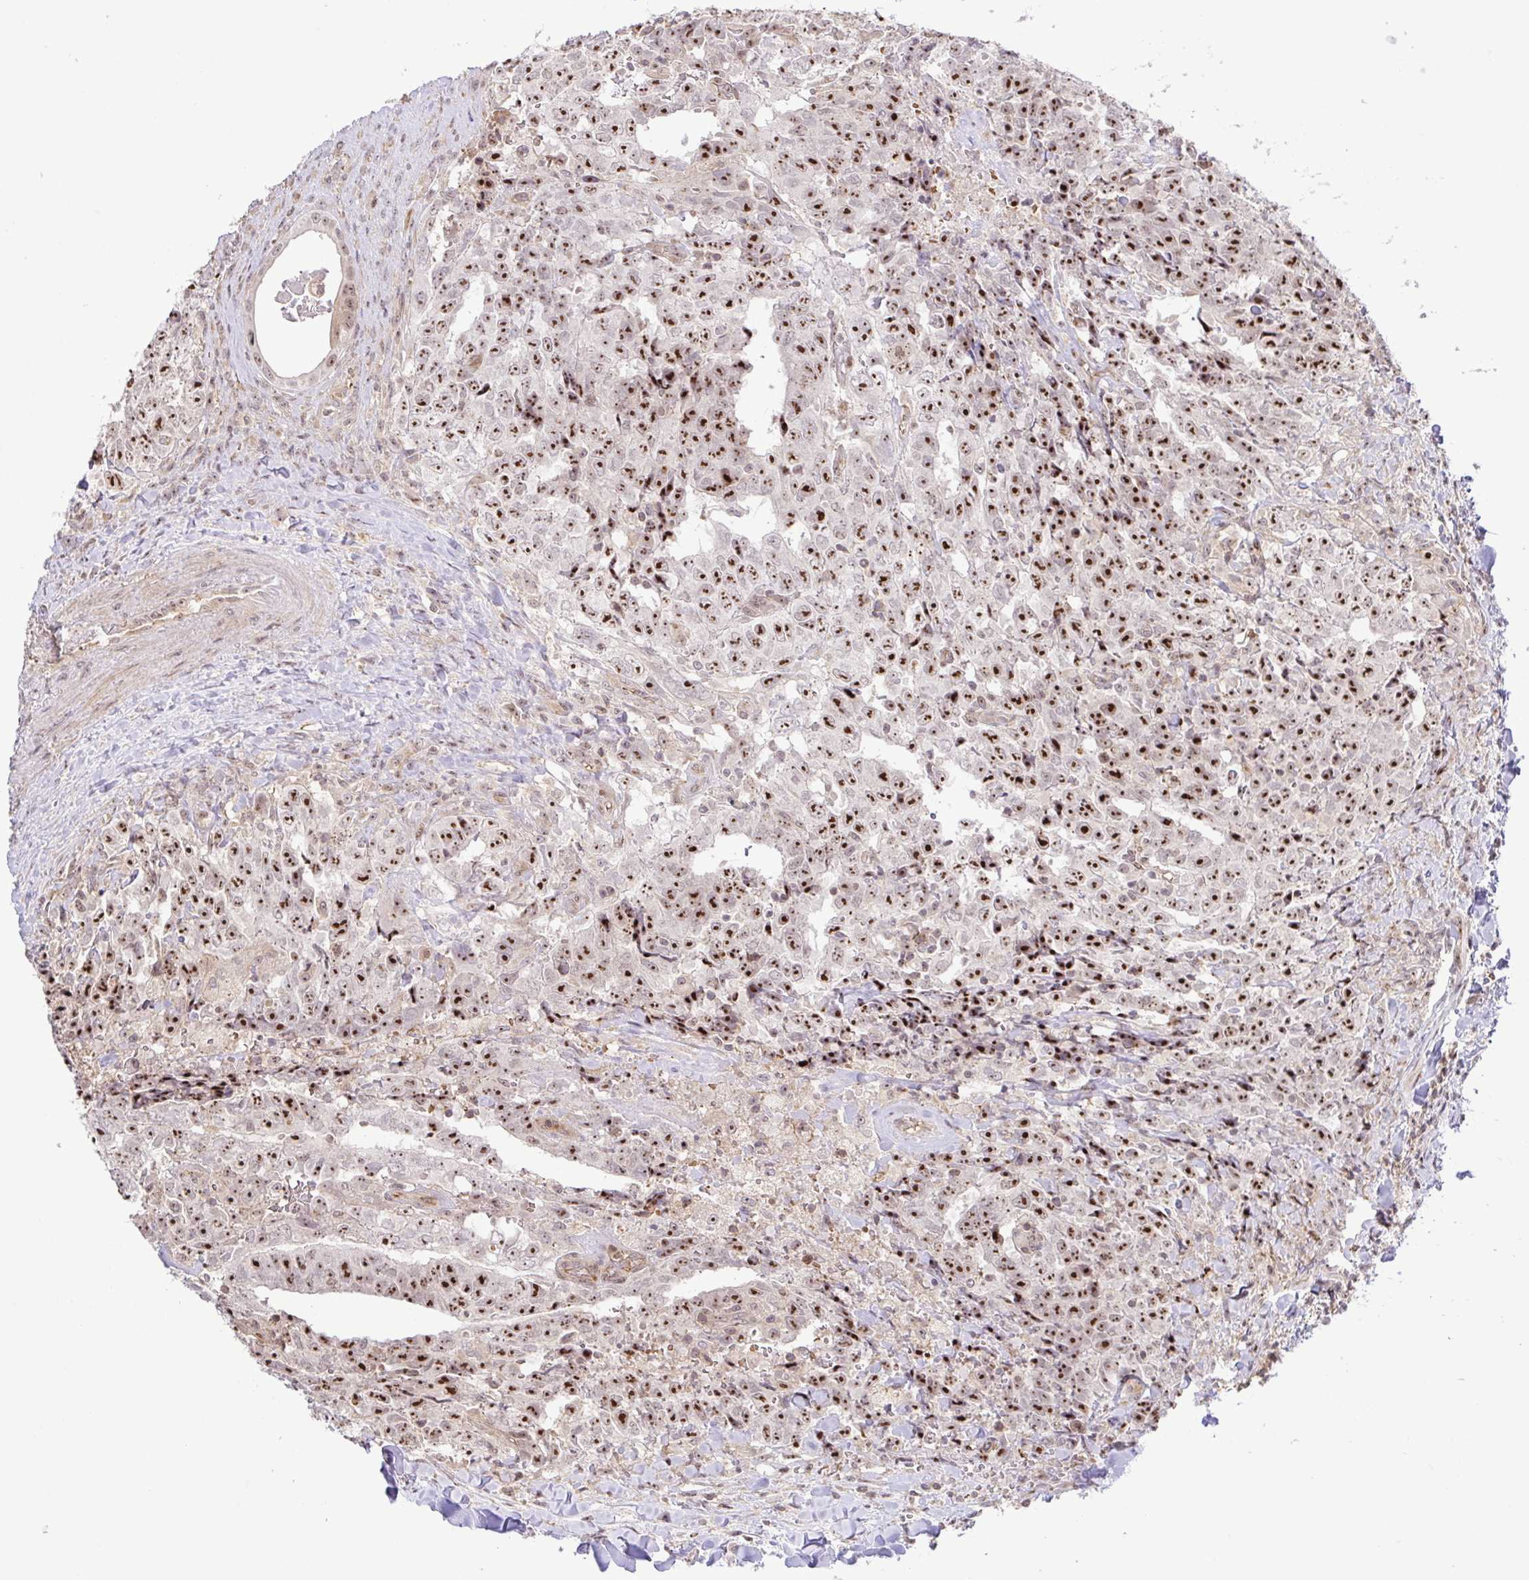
{"staining": {"intensity": "strong", "quantity": ">75%", "location": "nuclear"}, "tissue": "testis cancer", "cell_type": "Tumor cells", "image_type": "cancer", "snomed": [{"axis": "morphology", "description": "Carcinoma, Embryonal, NOS"}, {"axis": "topography", "description": "Testis"}], "caption": "There is high levels of strong nuclear staining in tumor cells of testis embryonal carcinoma, as demonstrated by immunohistochemical staining (brown color).", "gene": "RSL24D1", "patient": {"sex": "male", "age": 24}}